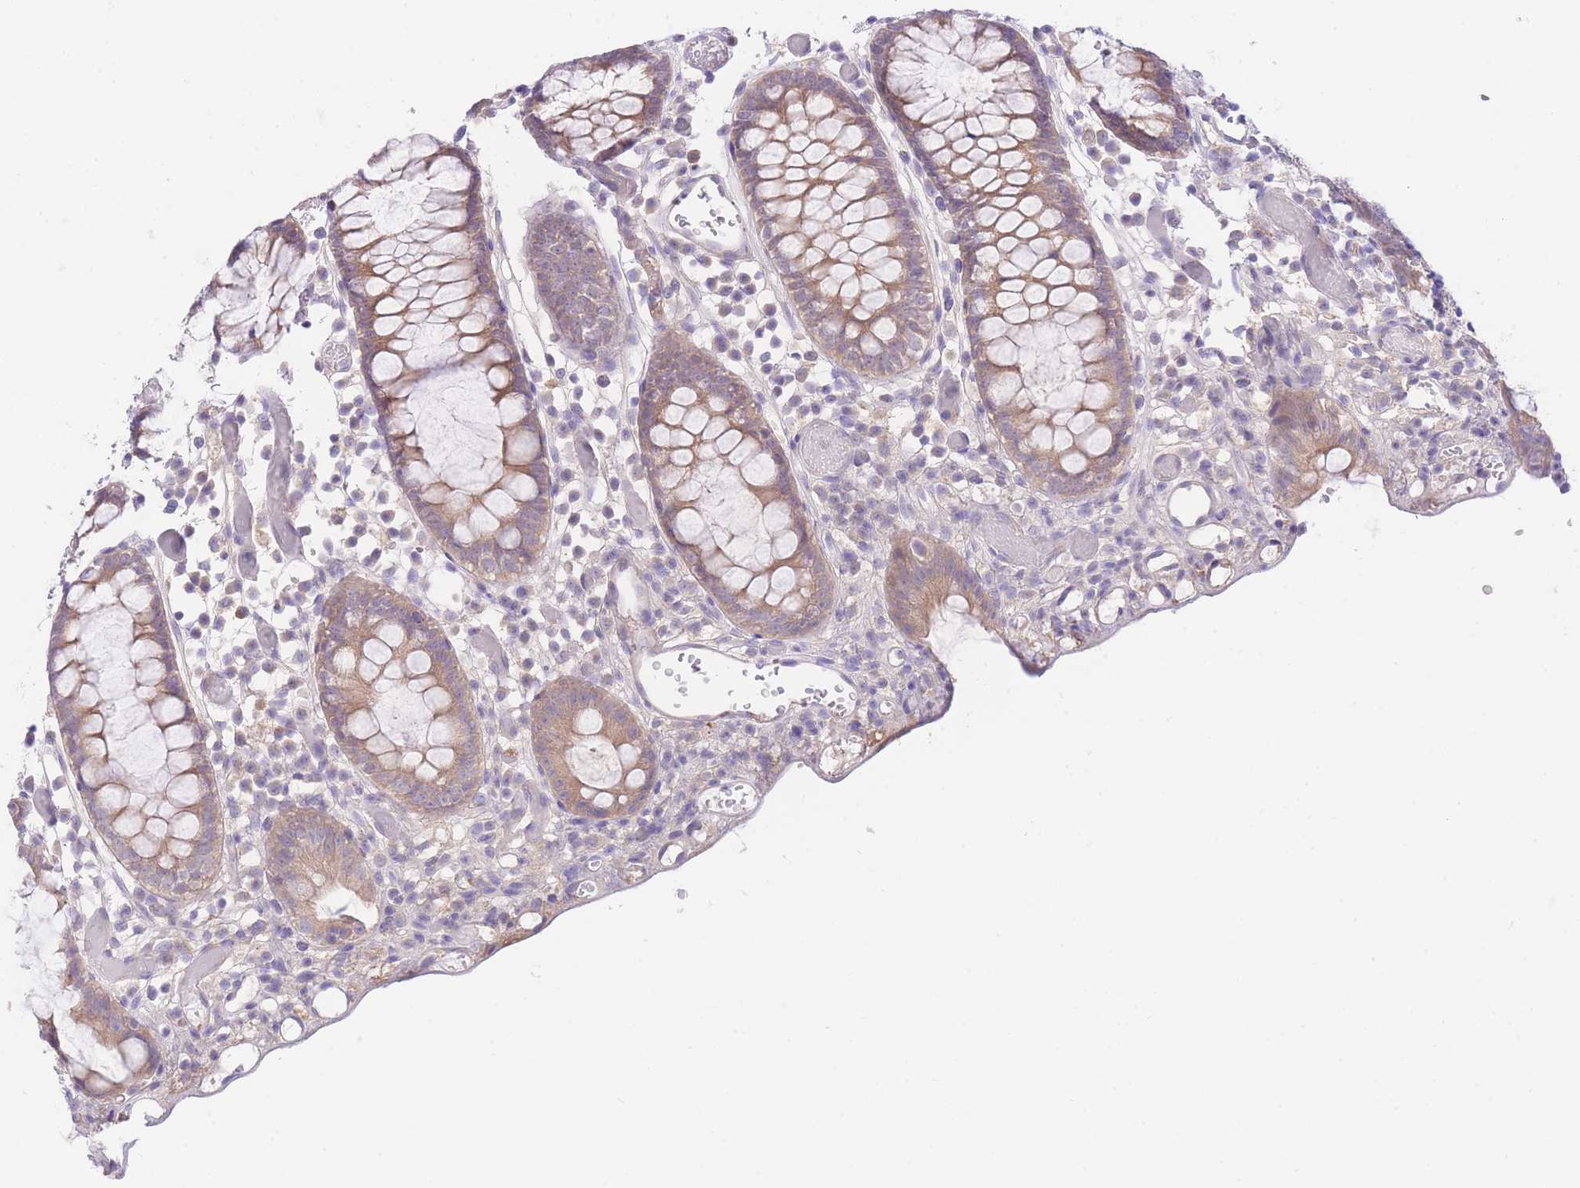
{"staining": {"intensity": "negative", "quantity": "none", "location": "none"}, "tissue": "colon", "cell_type": "Endothelial cells", "image_type": "normal", "snomed": [{"axis": "morphology", "description": "Normal tissue, NOS"}, {"axis": "topography", "description": "Colon"}], "caption": "This is a photomicrograph of IHC staining of benign colon, which shows no positivity in endothelial cells.", "gene": "LIPH", "patient": {"sex": "male", "age": 14}}